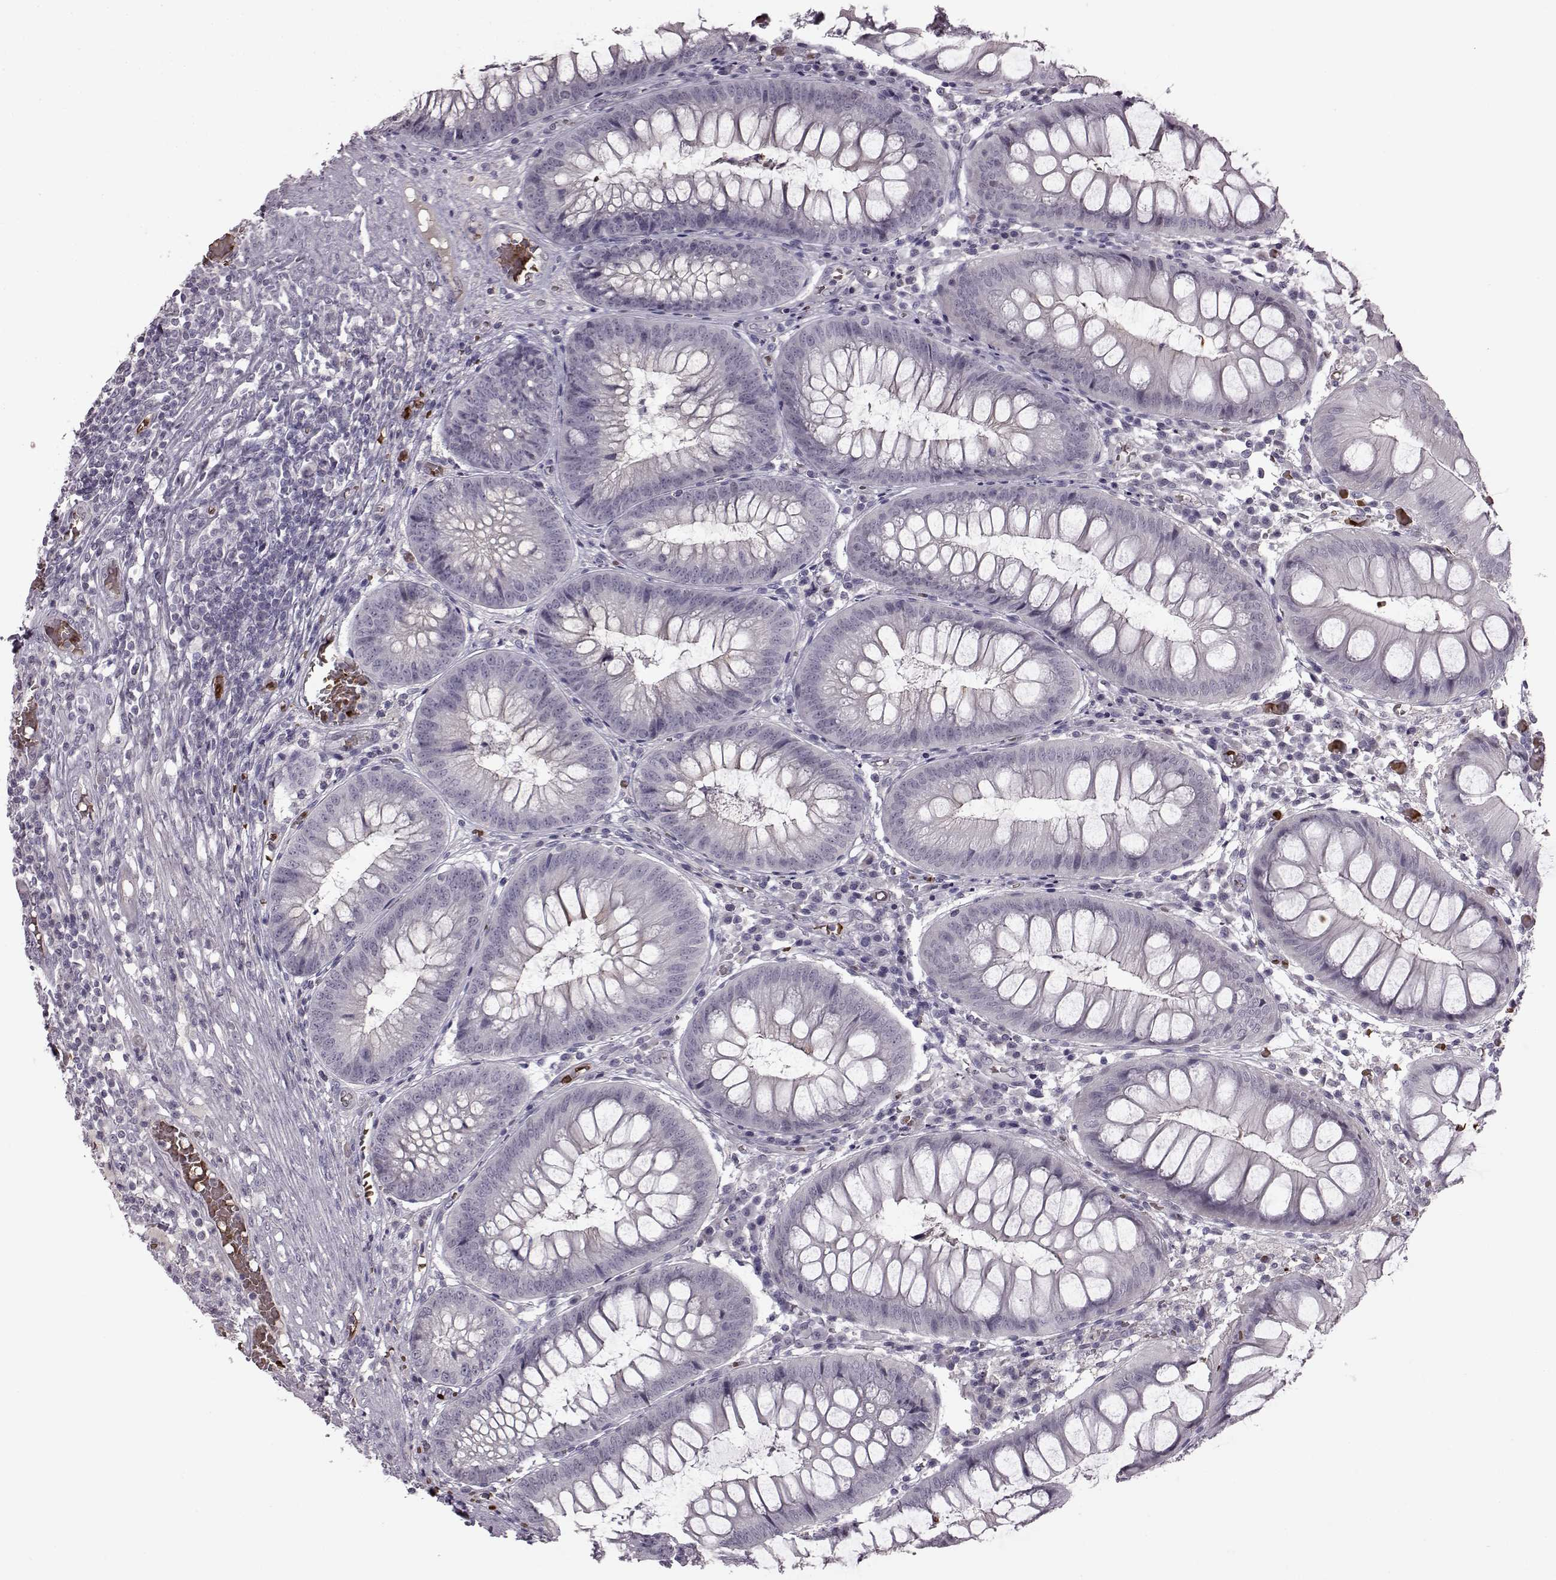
{"staining": {"intensity": "negative", "quantity": "none", "location": "none"}, "tissue": "appendix", "cell_type": "Glandular cells", "image_type": "normal", "snomed": [{"axis": "morphology", "description": "Normal tissue, NOS"}, {"axis": "morphology", "description": "Inflammation, NOS"}, {"axis": "topography", "description": "Appendix"}], "caption": "This is an immunohistochemistry (IHC) photomicrograph of normal human appendix. There is no staining in glandular cells.", "gene": "PROP1", "patient": {"sex": "male", "age": 16}}